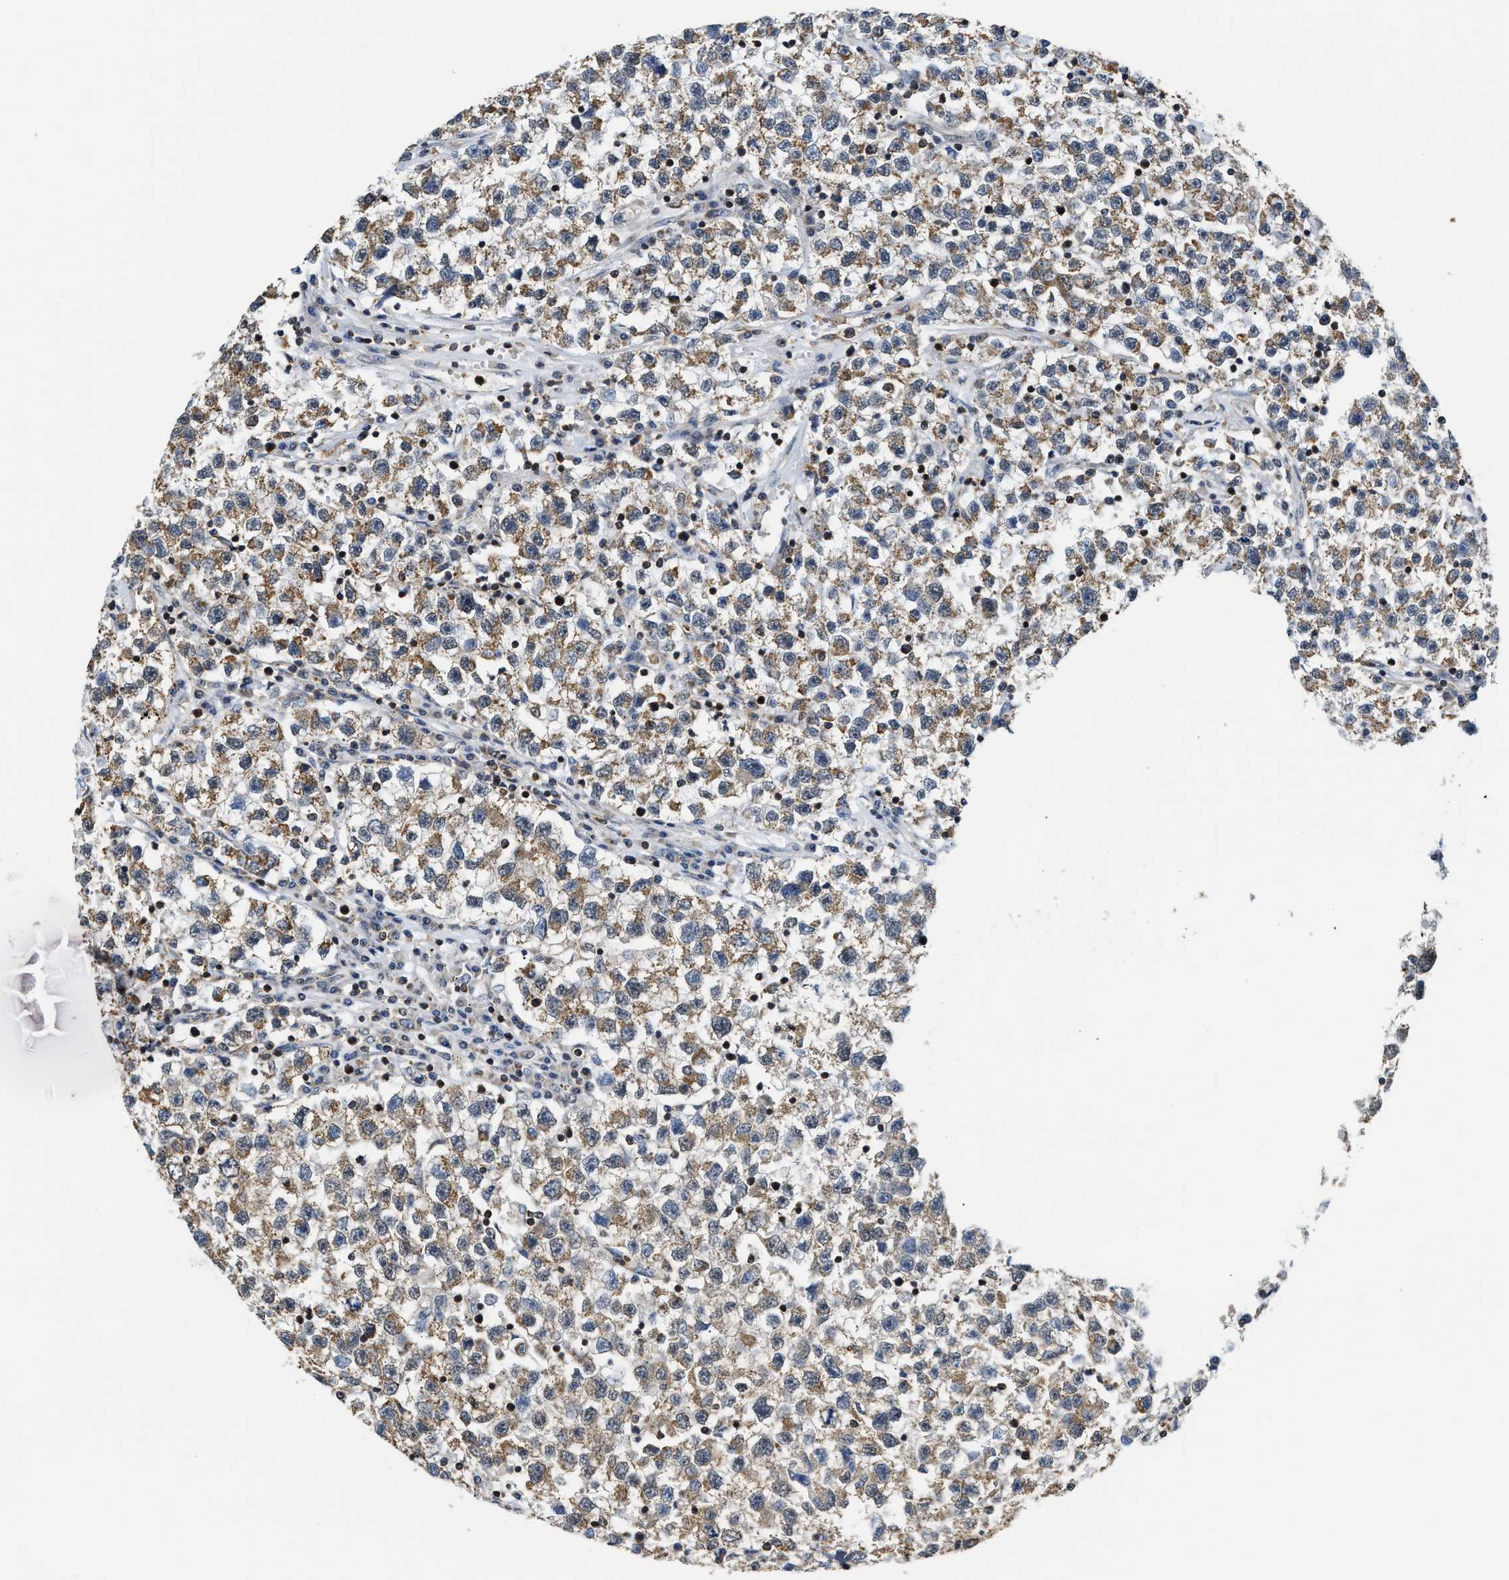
{"staining": {"intensity": "moderate", "quantity": ">75%", "location": "cytoplasmic/membranous"}, "tissue": "testis cancer", "cell_type": "Tumor cells", "image_type": "cancer", "snomed": [{"axis": "morphology", "description": "Seminoma, NOS"}, {"axis": "topography", "description": "Testis"}], "caption": "Immunohistochemical staining of human testis seminoma reveals medium levels of moderate cytoplasmic/membranous positivity in approximately >75% of tumor cells.", "gene": "STK10", "patient": {"sex": "male", "age": 22}}